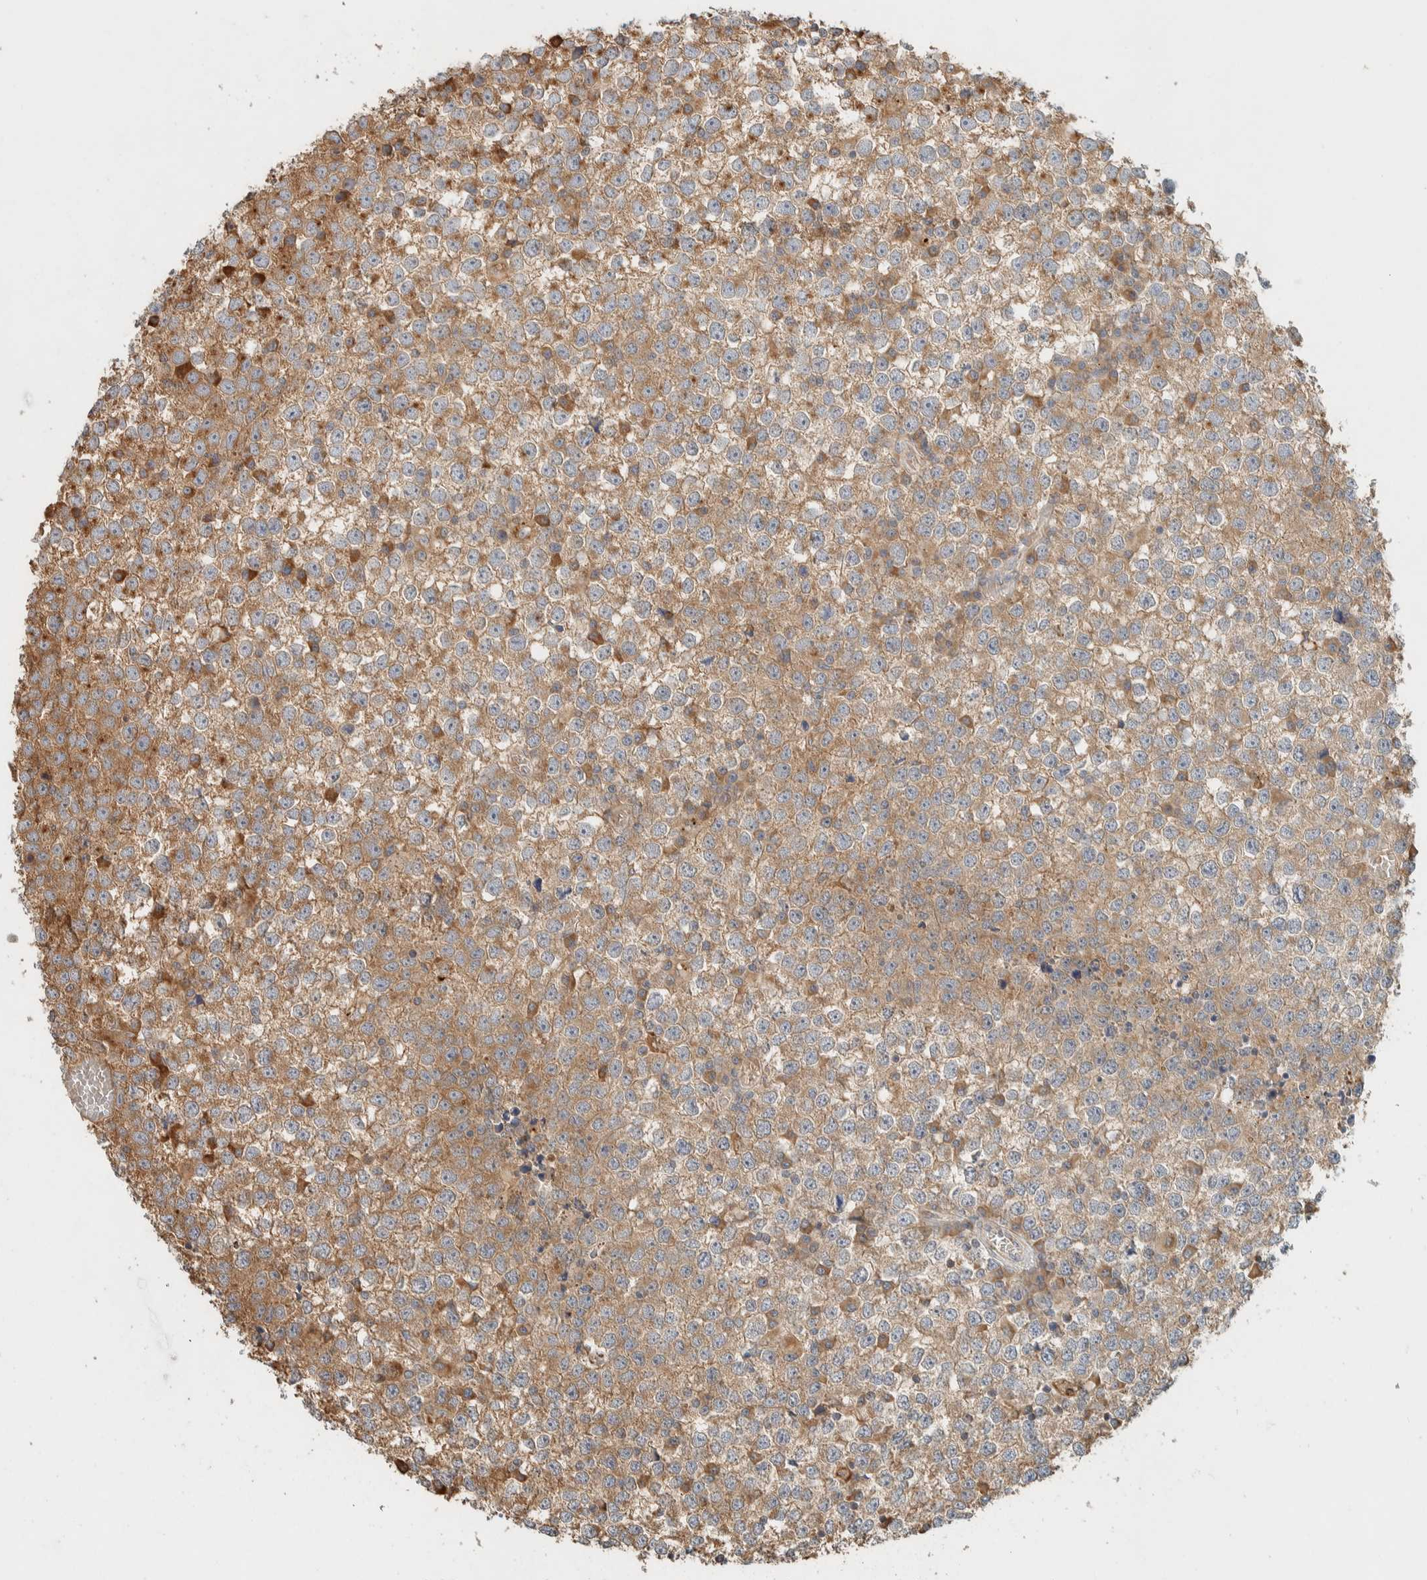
{"staining": {"intensity": "moderate", "quantity": ">75%", "location": "cytoplasmic/membranous"}, "tissue": "testis cancer", "cell_type": "Tumor cells", "image_type": "cancer", "snomed": [{"axis": "morphology", "description": "Seminoma, NOS"}, {"axis": "topography", "description": "Testis"}], "caption": "Testis seminoma stained for a protein (brown) demonstrates moderate cytoplasmic/membranous positive positivity in about >75% of tumor cells.", "gene": "RAB11FIP1", "patient": {"sex": "male", "age": 65}}